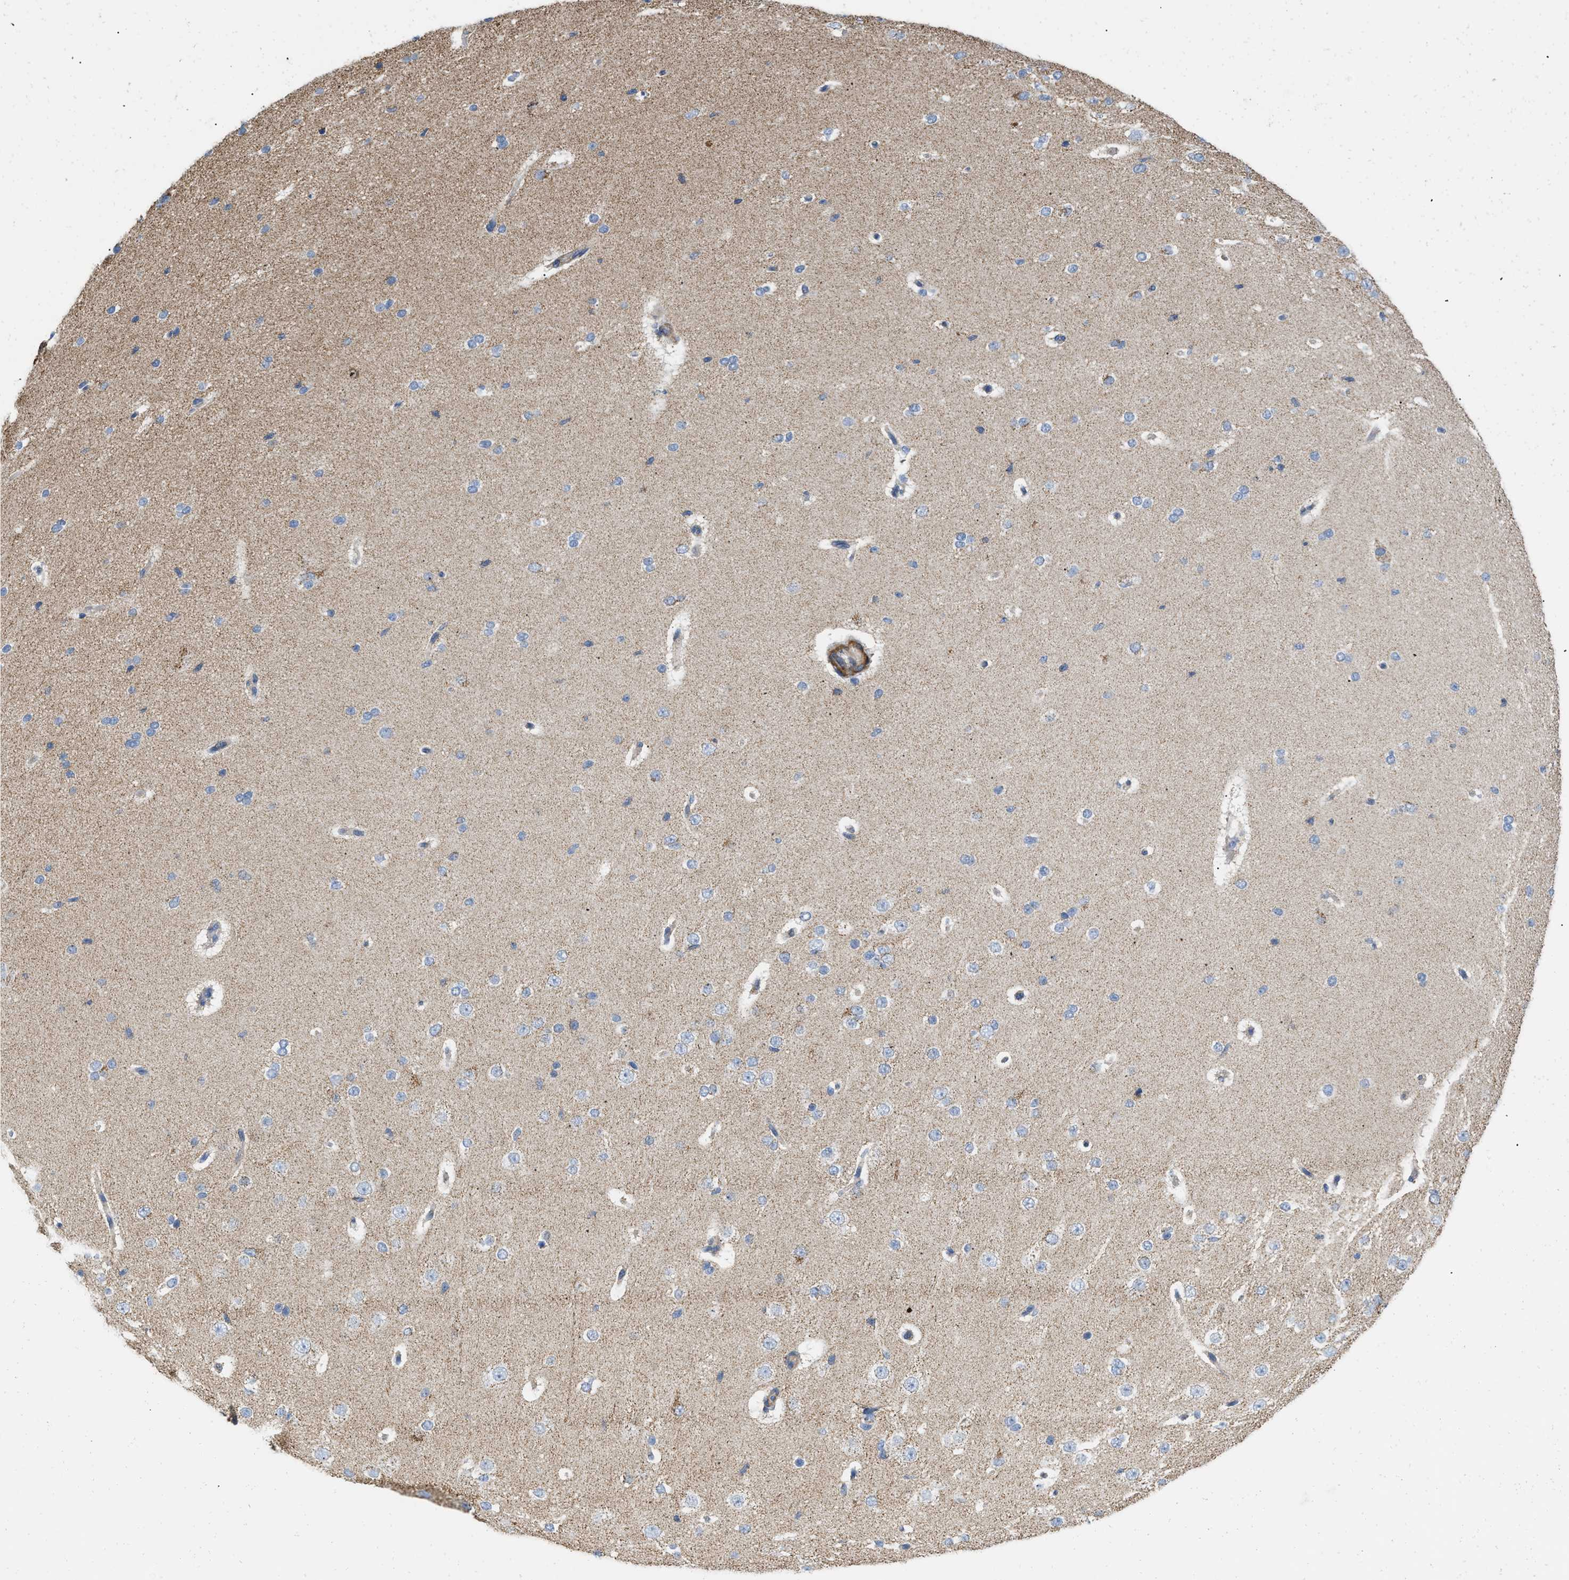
{"staining": {"intensity": "moderate", "quantity": "<25%", "location": "cytoplasmic/membranous"}, "tissue": "cerebral cortex", "cell_type": "Endothelial cells", "image_type": "normal", "snomed": [{"axis": "morphology", "description": "Normal tissue, NOS"}, {"axis": "morphology", "description": "Developmental malformation"}, {"axis": "topography", "description": "Cerebral cortex"}], "caption": "Cerebral cortex stained with immunohistochemistry (IHC) exhibits moderate cytoplasmic/membranous staining in approximately <25% of endothelial cells. (Stains: DAB in brown, nuclei in blue, Microscopy: brightfield microscopy at high magnification).", "gene": "GRB10", "patient": {"sex": "female", "age": 30}}